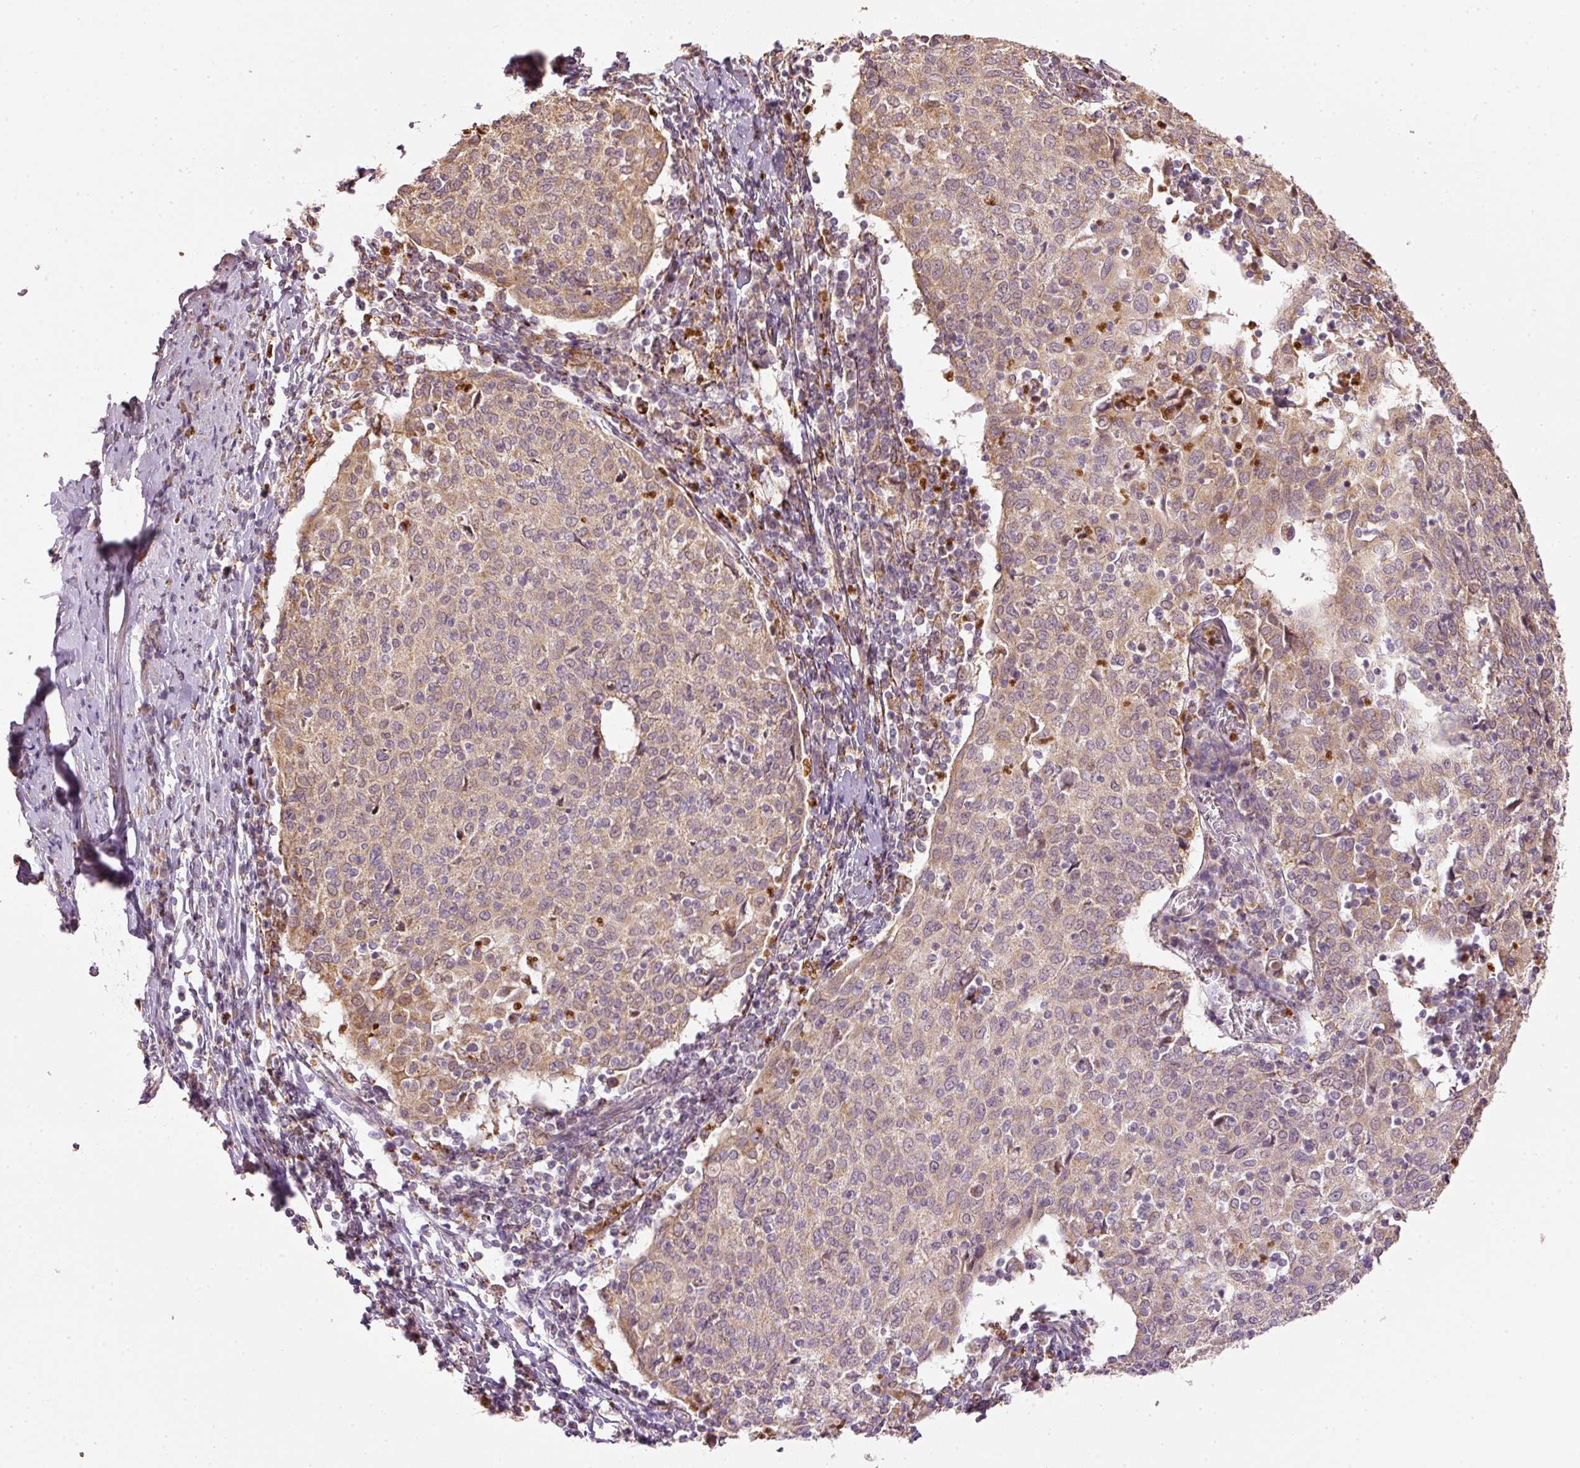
{"staining": {"intensity": "moderate", "quantity": ">75%", "location": "cytoplasmic/membranous"}, "tissue": "cervical cancer", "cell_type": "Tumor cells", "image_type": "cancer", "snomed": [{"axis": "morphology", "description": "Squamous cell carcinoma, NOS"}, {"axis": "topography", "description": "Cervix"}], "caption": "Squamous cell carcinoma (cervical) stained with immunohistochemistry (IHC) demonstrates moderate cytoplasmic/membranous positivity in about >75% of tumor cells.", "gene": "MTHFD1L", "patient": {"sex": "female", "age": 52}}